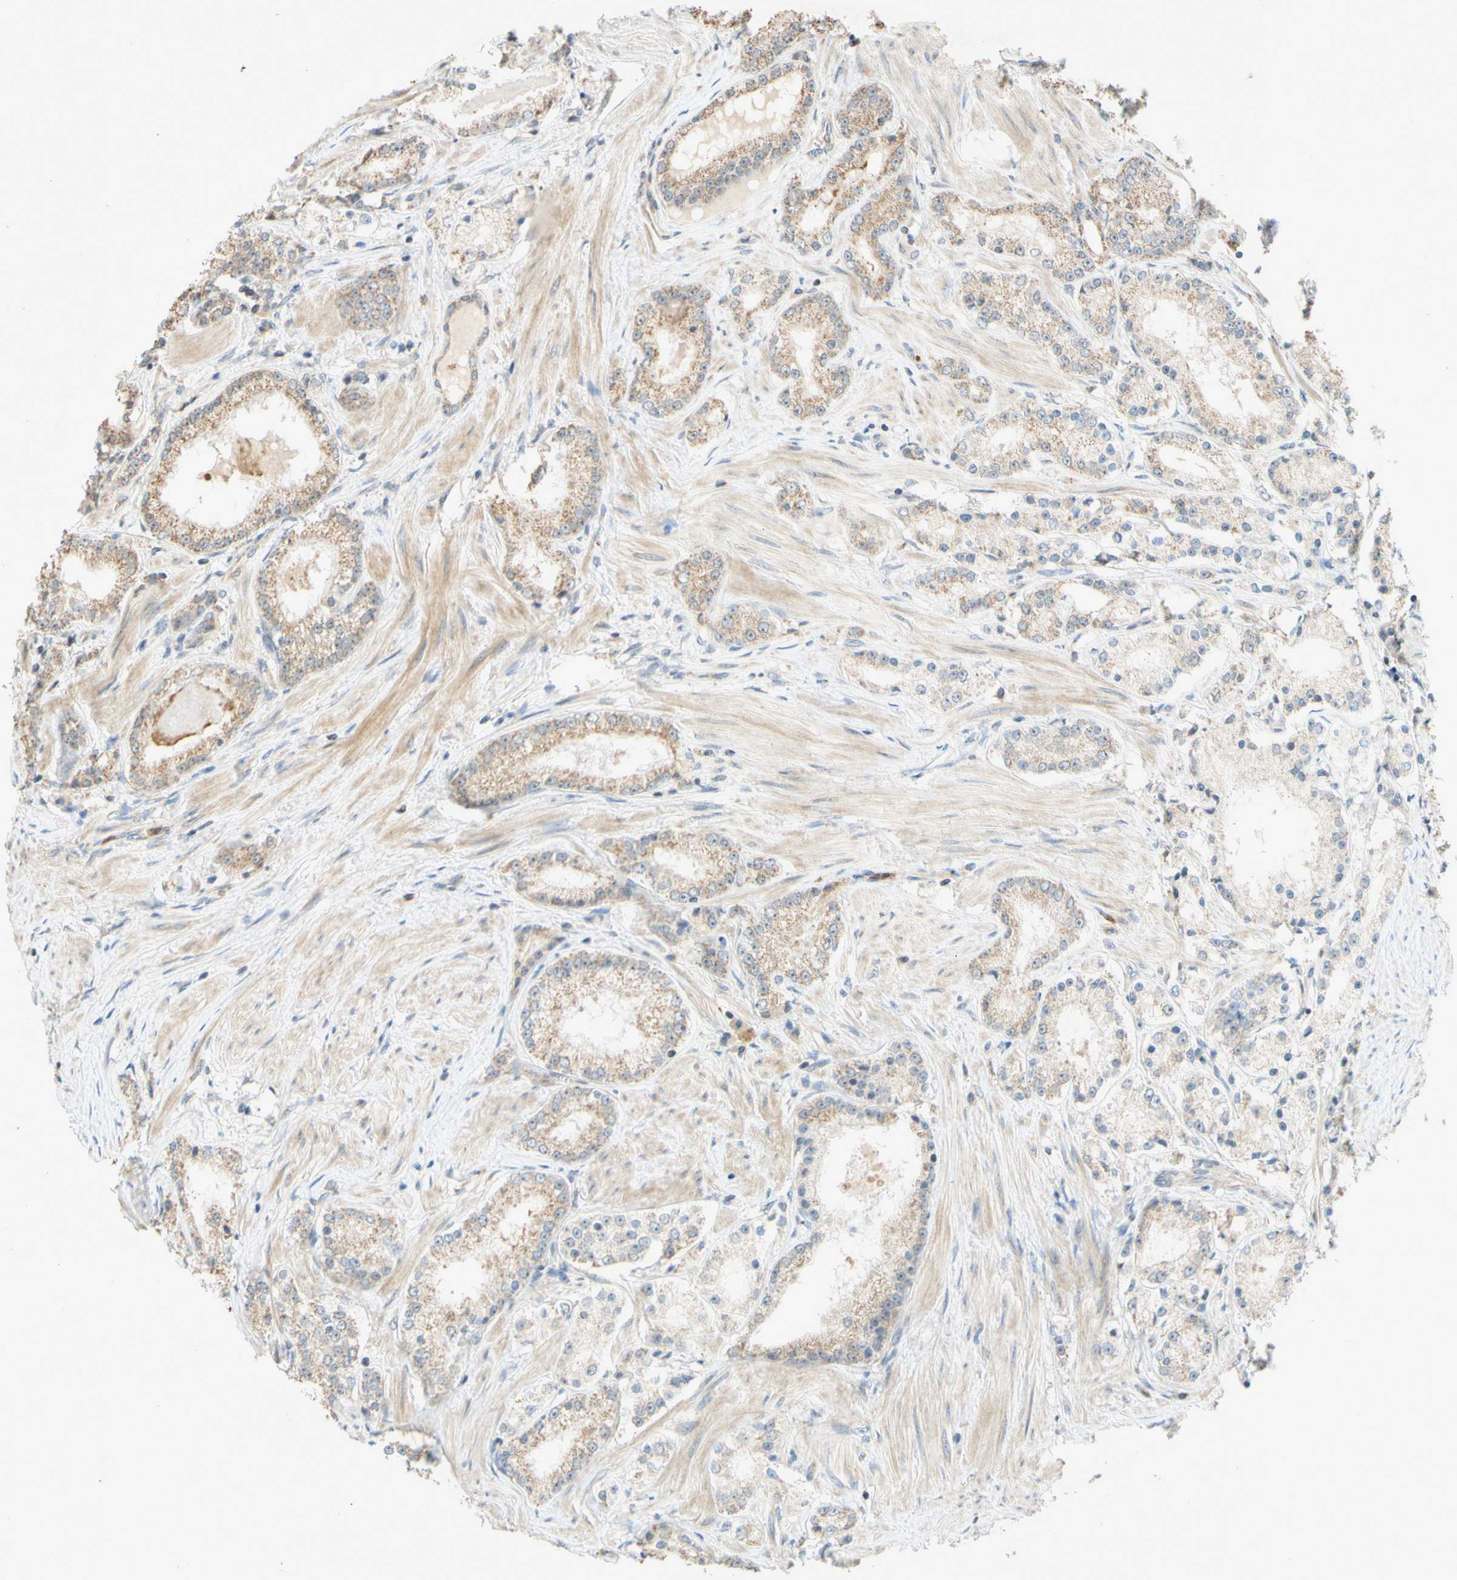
{"staining": {"intensity": "moderate", "quantity": ">75%", "location": "cytoplasmic/membranous"}, "tissue": "prostate cancer", "cell_type": "Tumor cells", "image_type": "cancer", "snomed": [{"axis": "morphology", "description": "Adenocarcinoma, Low grade"}, {"axis": "topography", "description": "Prostate"}], "caption": "Prostate cancer (low-grade adenocarcinoma) stained with immunohistochemistry (IHC) exhibits moderate cytoplasmic/membranous staining in approximately >75% of tumor cells.", "gene": "GATA1", "patient": {"sex": "male", "age": 63}}